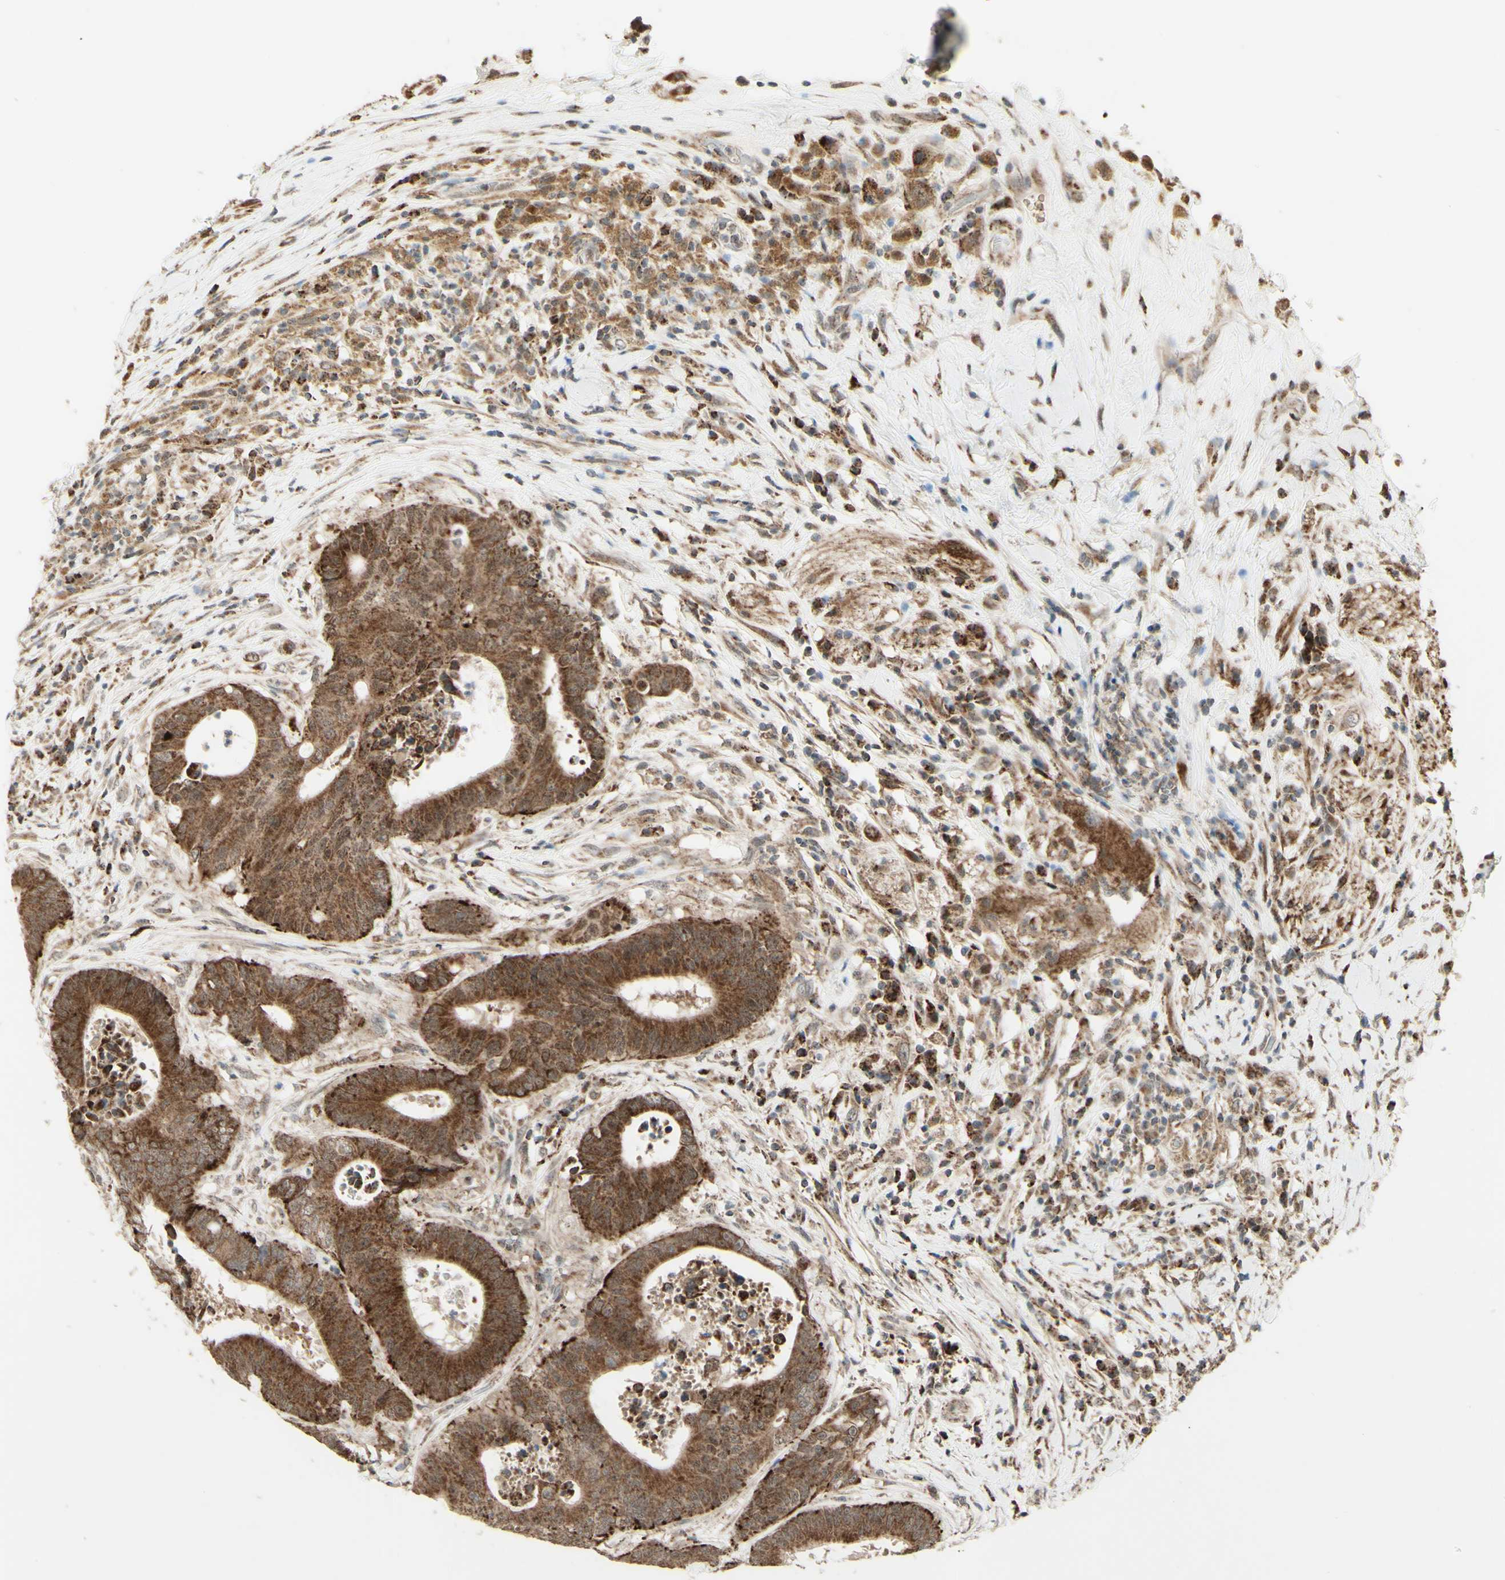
{"staining": {"intensity": "strong", "quantity": ">75%", "location": "cytoplasmic/membranous"}, "tissue": "colorectal cancer", "cell_type": "Tumor cells", "image_type": "cancer", "snomed": [{"axis": "morphology", "description": "Adenocarcinoma, NOS"}, {"axis": "topography", "description": "Rectum"}], "caption": "Human colorectal adenocarcinoma stained for a protein (brown) displays strong cytoplasmic/membranous positive staining in approximately >75% of tumor cells.", "gene": "DHRS3", "patient": {"sex": "male", "age": 72}}